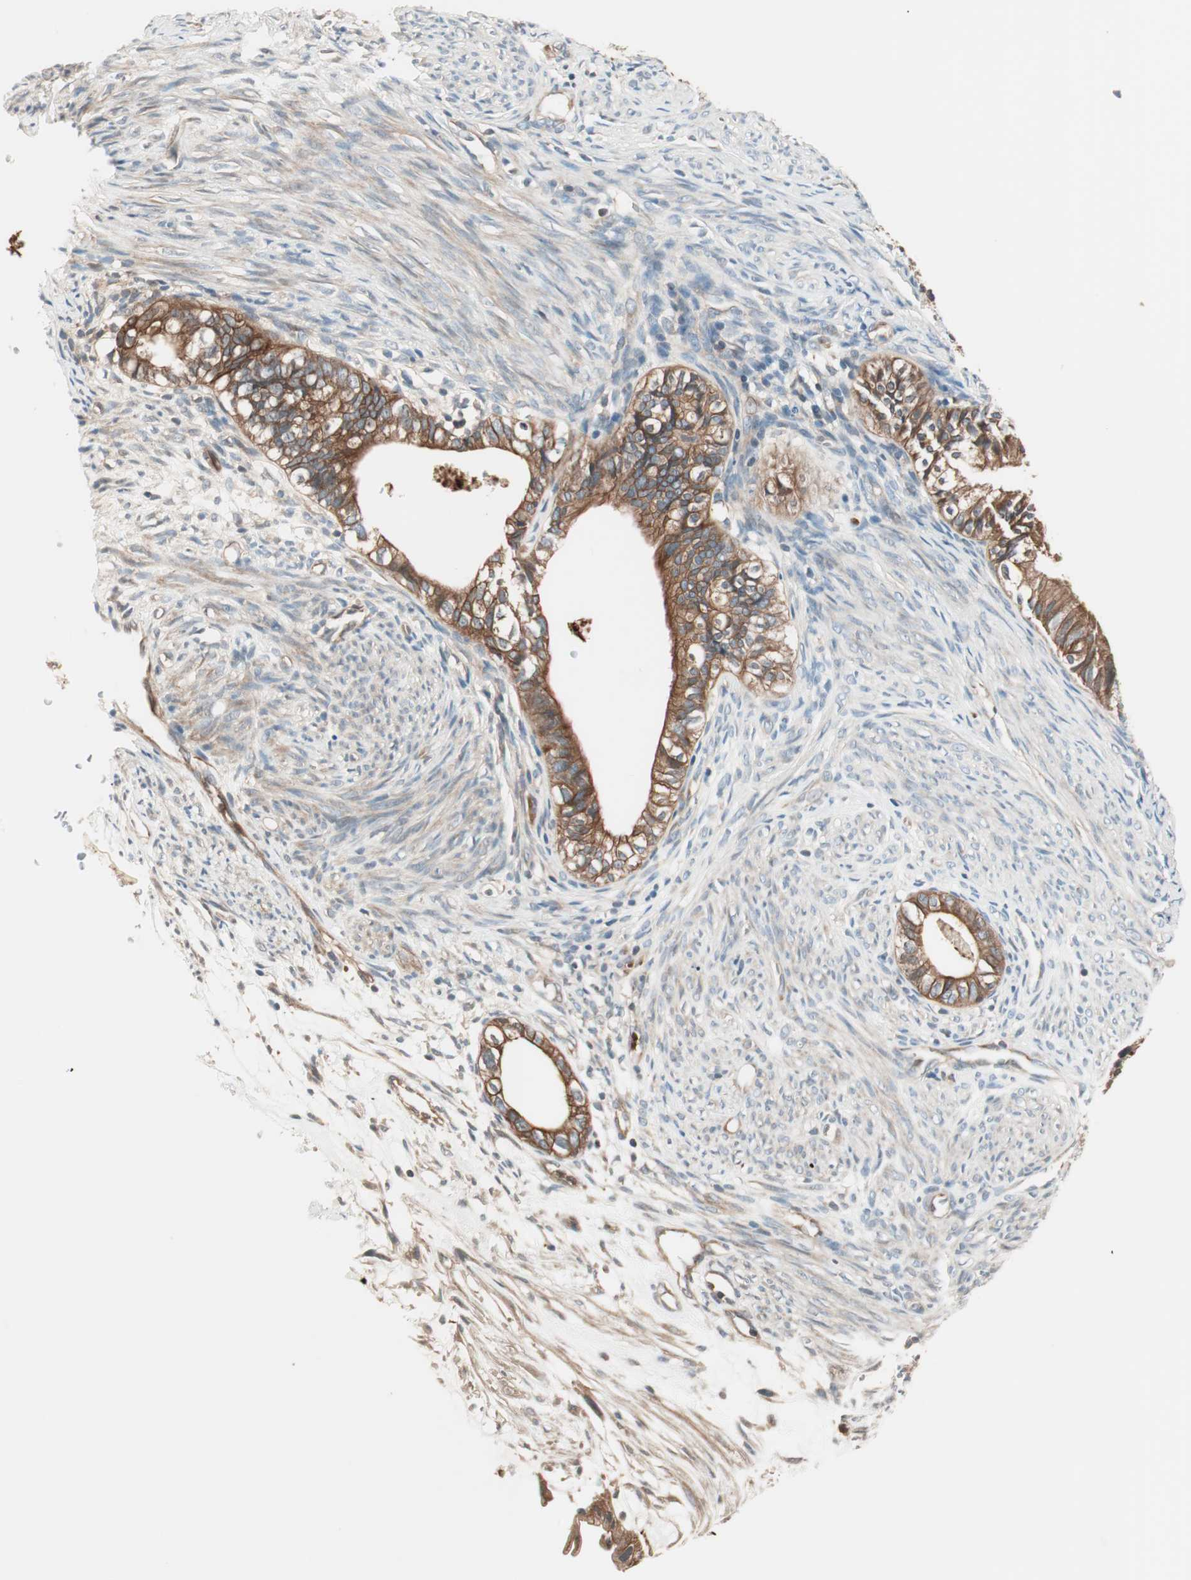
{"staining": {"intensity": "strong", "quantity": ">75%", "location": "cytoplasmic/membranous"}, "tissue": "cervical cancer", "cell_type": "Tumor cells", "image_type": "cancer", "snomed": [{"axis": "morphology", "description": "Normal tissue, NOS"}, {"axis": "morphology", "description": "Adenocarcinoma, NOS"}, {"axis": "topography", "description": "Cervix"}, {"axis": "topography", "description": "Endometrium"}], "caption": "The image demonstrates staining of cervical cancer (adenocarcinoma), revealing strong cytoplasmic/membranous protein staining (brown color) within tumor cells.", "gene": "TSG101", "patient": {"sex": "female", "age": 86}}